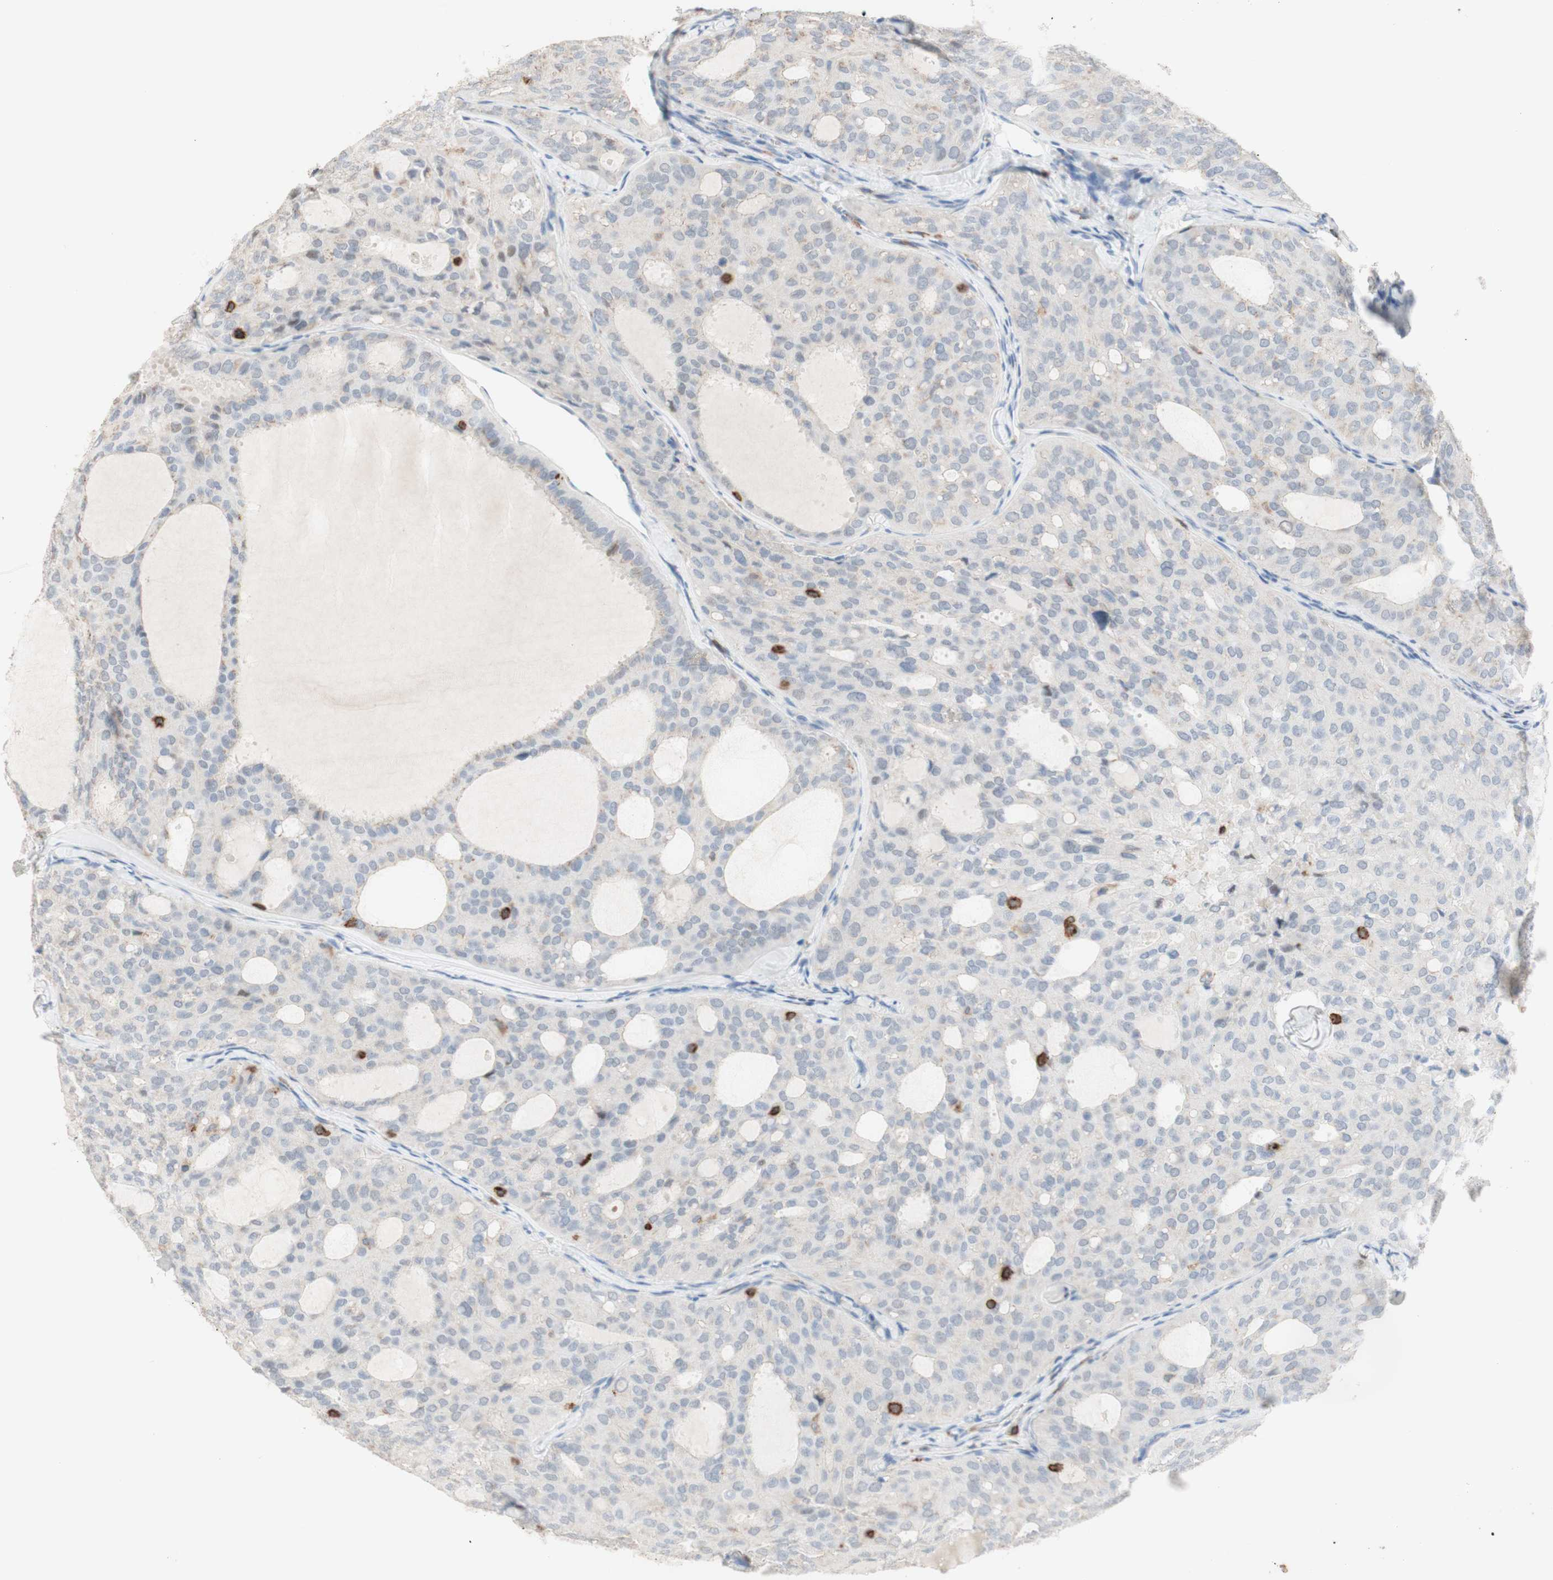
{"staining": {"intensity": "negative", "quantity": "none", "location": "none"}, "tissue": "thyroid cancer", "cell_type": "Tumor cells", "image_type": "cancer", "snomed": [{"axis": "morphology", "description": "Follicular adenoma carcinoma, NOS"}, {"axis": "topography", "description": "Thyroid gland"}], "caption": "Follicular adenoma carcinoma (thyroid) was stained to show a protein in brown. There is no significant staining in tumor cells. (DAB (3,3'-diaminobenzidine) IHC with hematoxylin counter stain).", "gene": "SPINK6", "patient": {"sex": "male", "age": 75}}